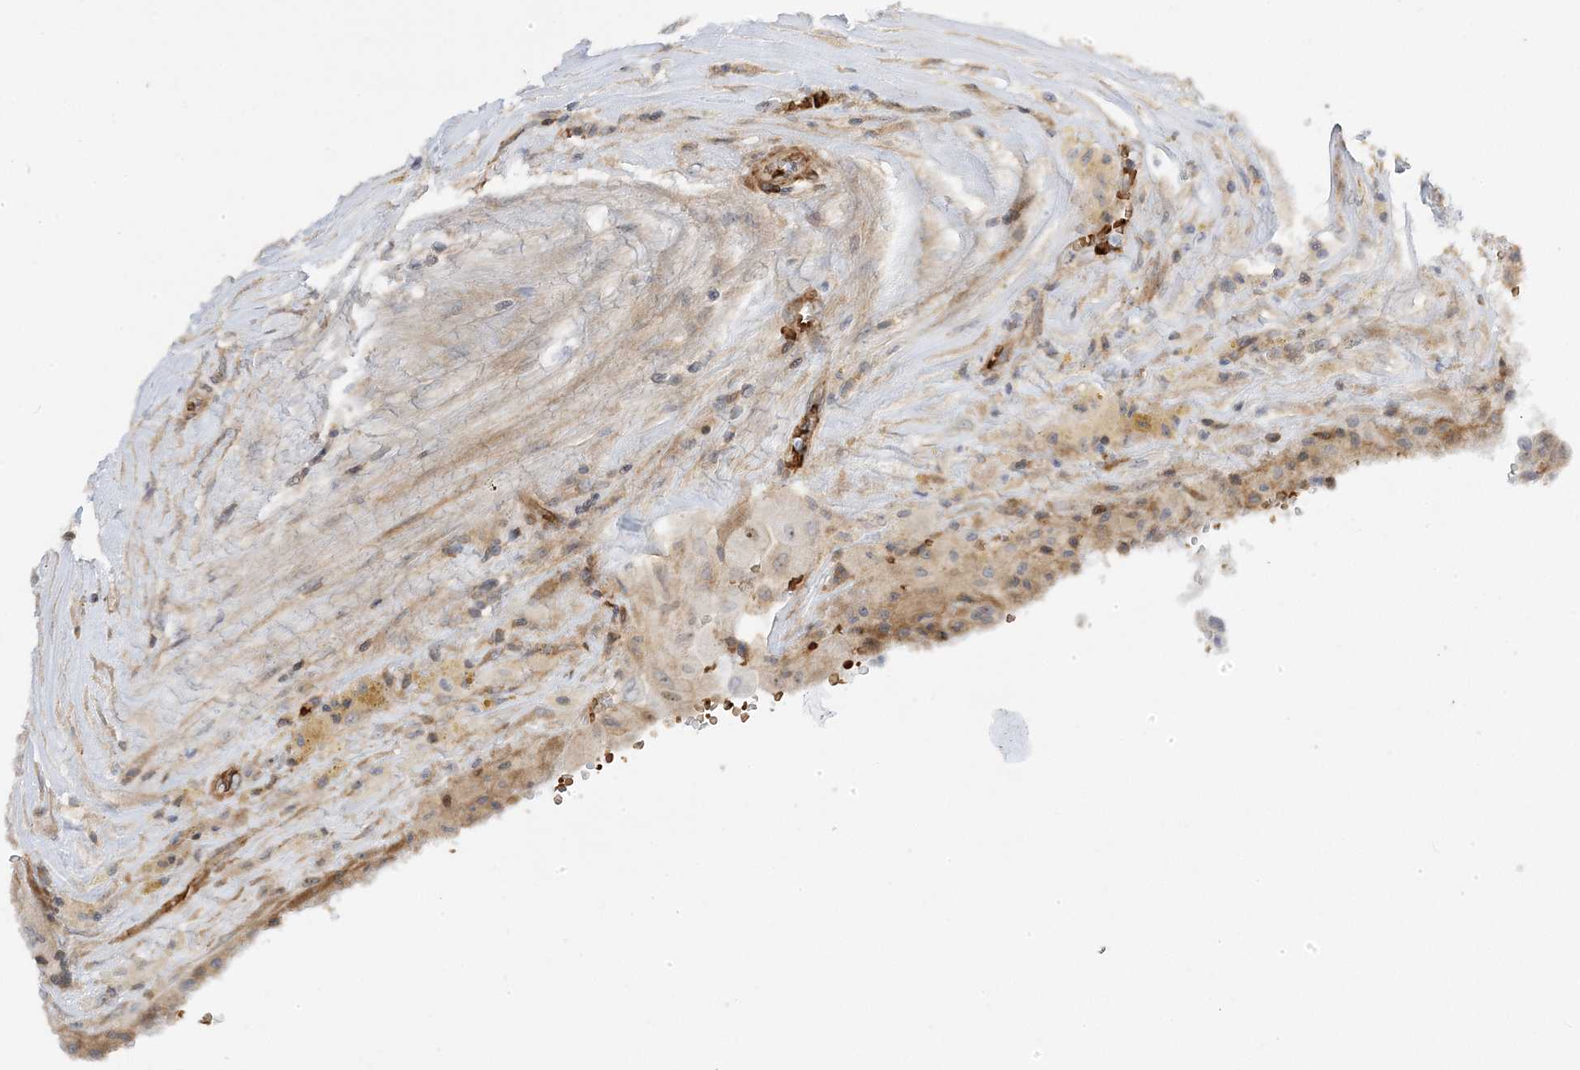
{"staining": {"intensity": "weak", "quantity": "<25%", "location": "cytoplasmic/membranous"}, "tissue": "thyroid cancer", "cell_type": "Tumor cells", "image_type": "cancer", "snomed": [{"axis": "morphology", "description": "Papillary adenocarcinoma, NOS"}, {"axis": "topography", "description": "Thyroid gland"}], "caption": "An immunohistochemistry (IHC) micrograph of thyroid cancer is shown. There is no staining in tumor cells of thyroid cancer.", "gene": "MAP7D3", "patient": {"sex": "male", "age": 77}}